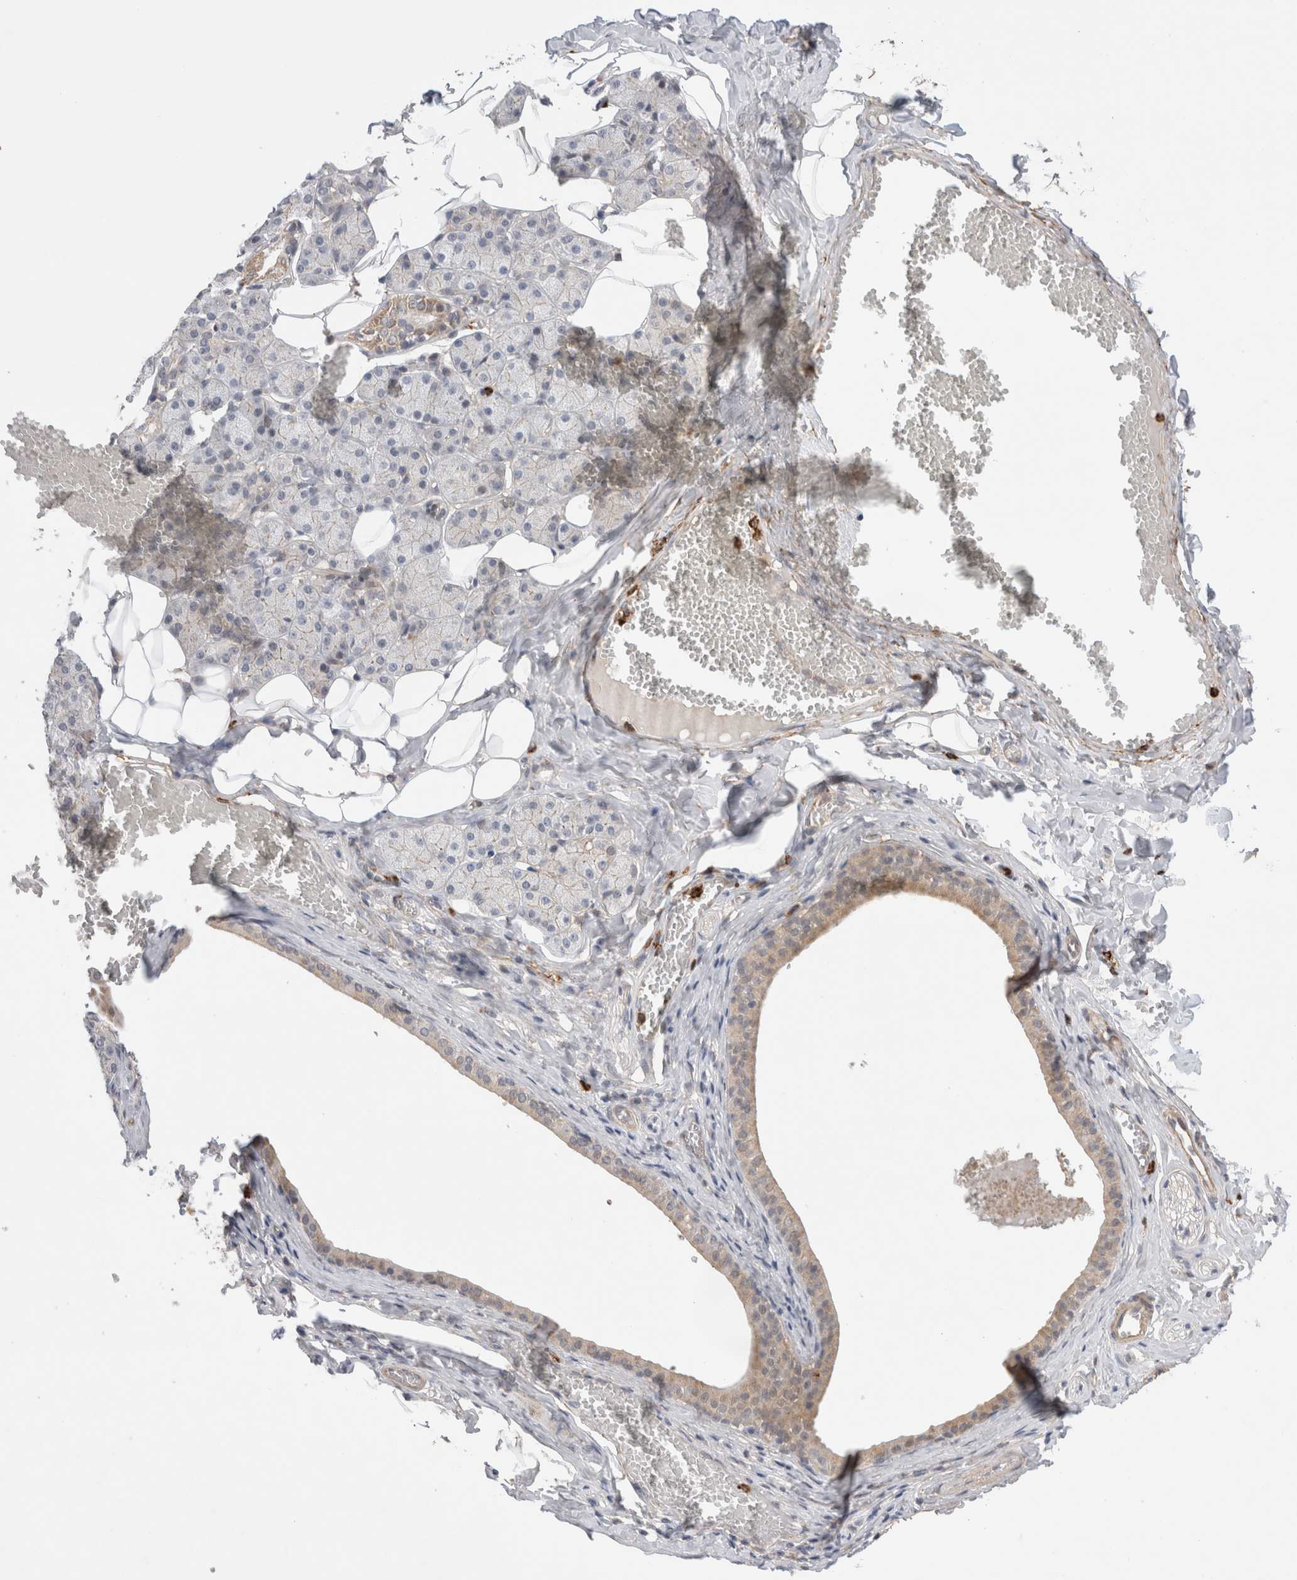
{"staining": {"intensity": "moderate", "quantity": "<25%", "location": "cytoplasmic/membranous"}, "tissue": "salivary gland", "cell_type": "Glandular cells", "image_type": "normal", "snomed": [{"axis": "morphology", "description": "Normal tissue, NOS"}, {"axis": "topography", "description": "Salivary gland"}], "caption": "DAB (3,3'-diaminobenzidine) immunohistochemical staining of unremarkable salivary gland shows moderate cytoplasmic/membranous protein positivity in approximately <25% of glandular cells. (brown staining indicates protein expression, while blue staining denotes nuclei).", "gene": "GSDMB", "patient": {"sex": "female", "age": 33}}